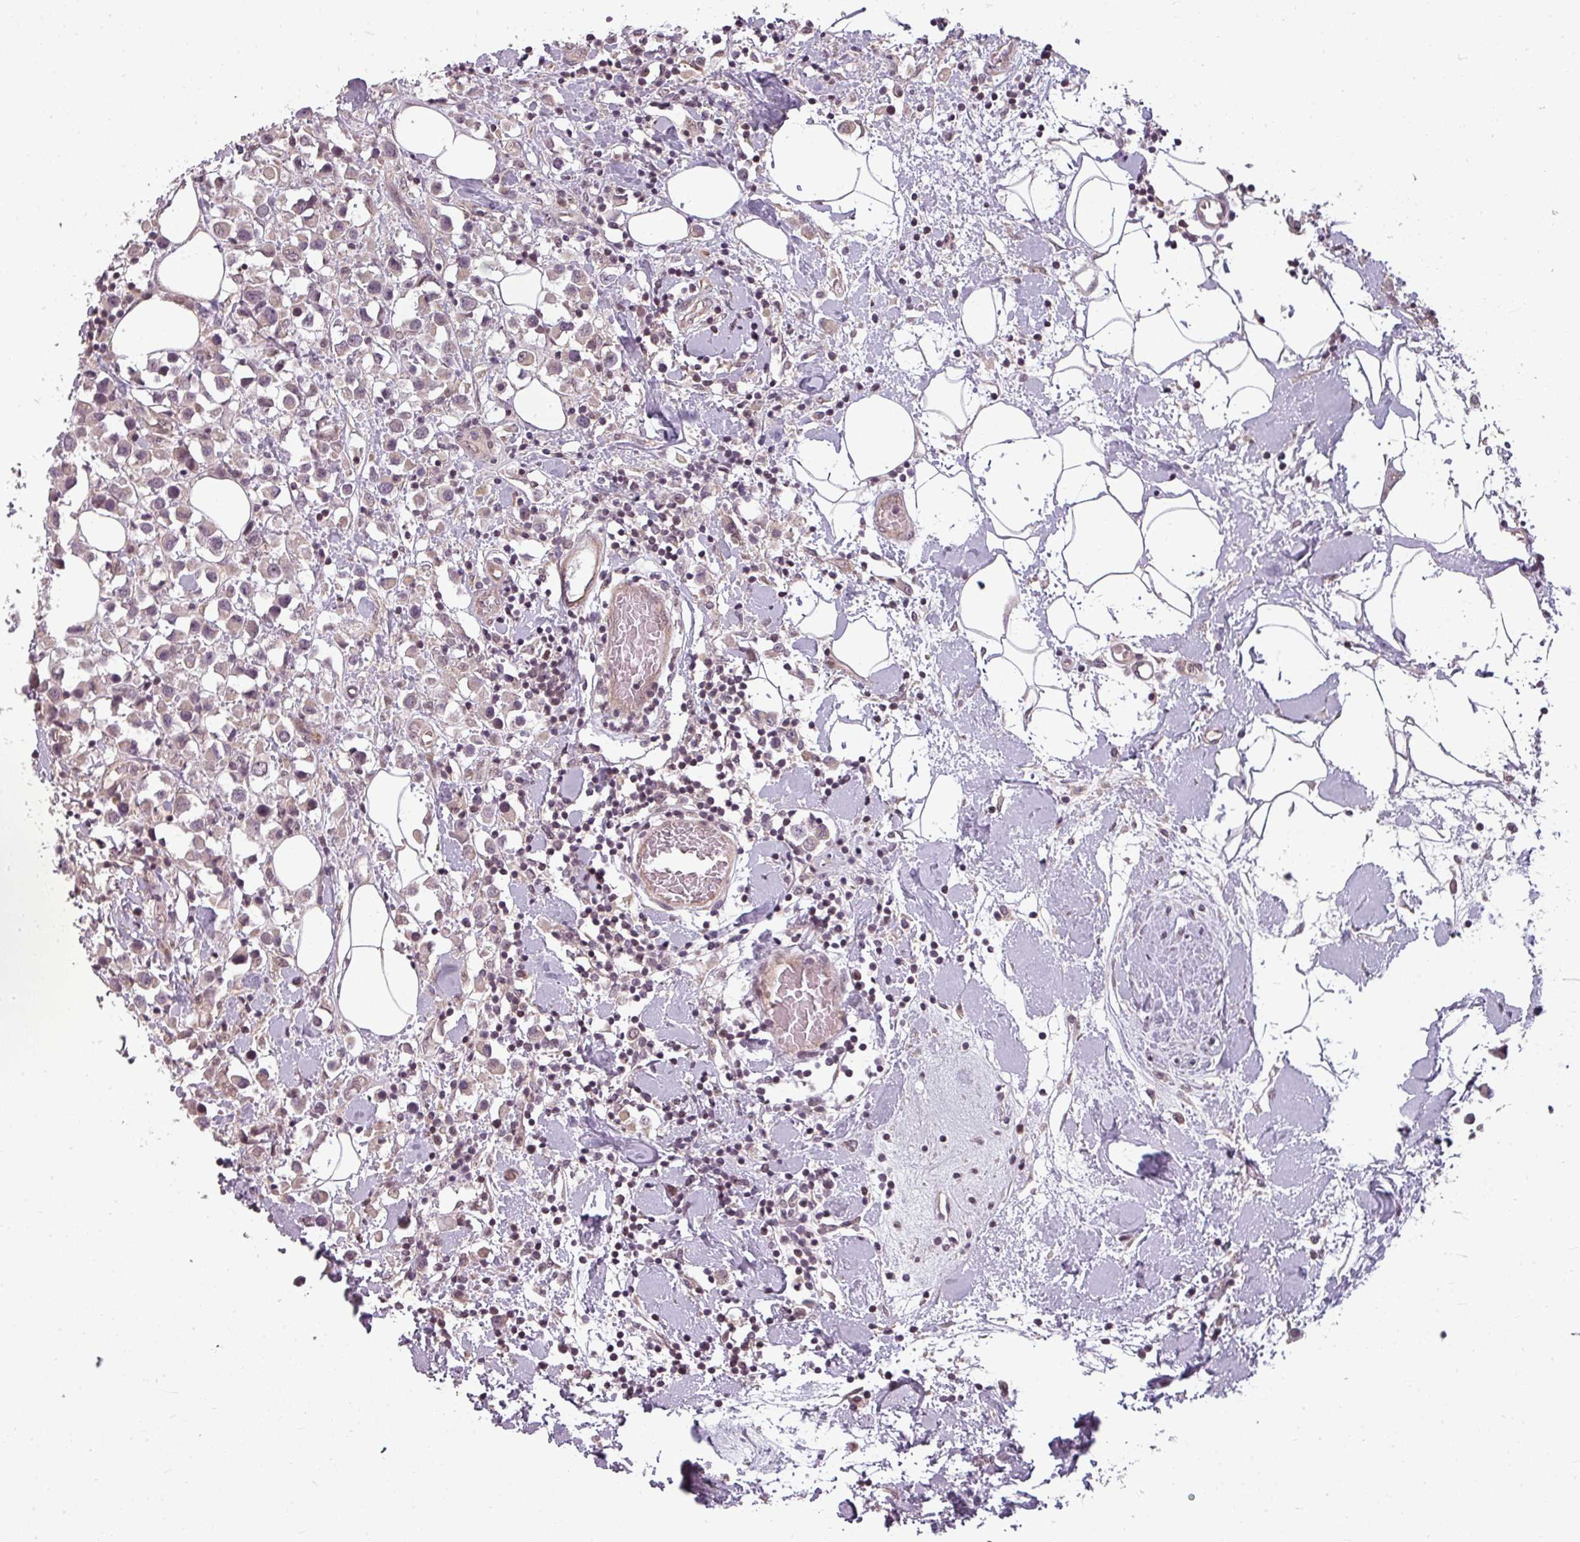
{"staining": {"intensity": "weak", "quantity": "<25%", "location": "cytoplasmic/membranous"}, "tissue": "breast cancer", "cell_type": "Tumor cells", "image_type": "cancer", "snomed": [{"axis": "morphology", "description": "Duct carcinoma"}, {"axis": "topography", "description": "Breast"}], "caption": "Immunohistochemistry (IHC) photomicrograph of human breast cancer stained for a protein (brown), which exhibits no staining in tumor cells. (DAB (3,3'-diaminobenzidine) immunohistochemistry (IHC), high magnification).", "gene": "CLIC1", "patient": {"sex": "female", "age": 61}}